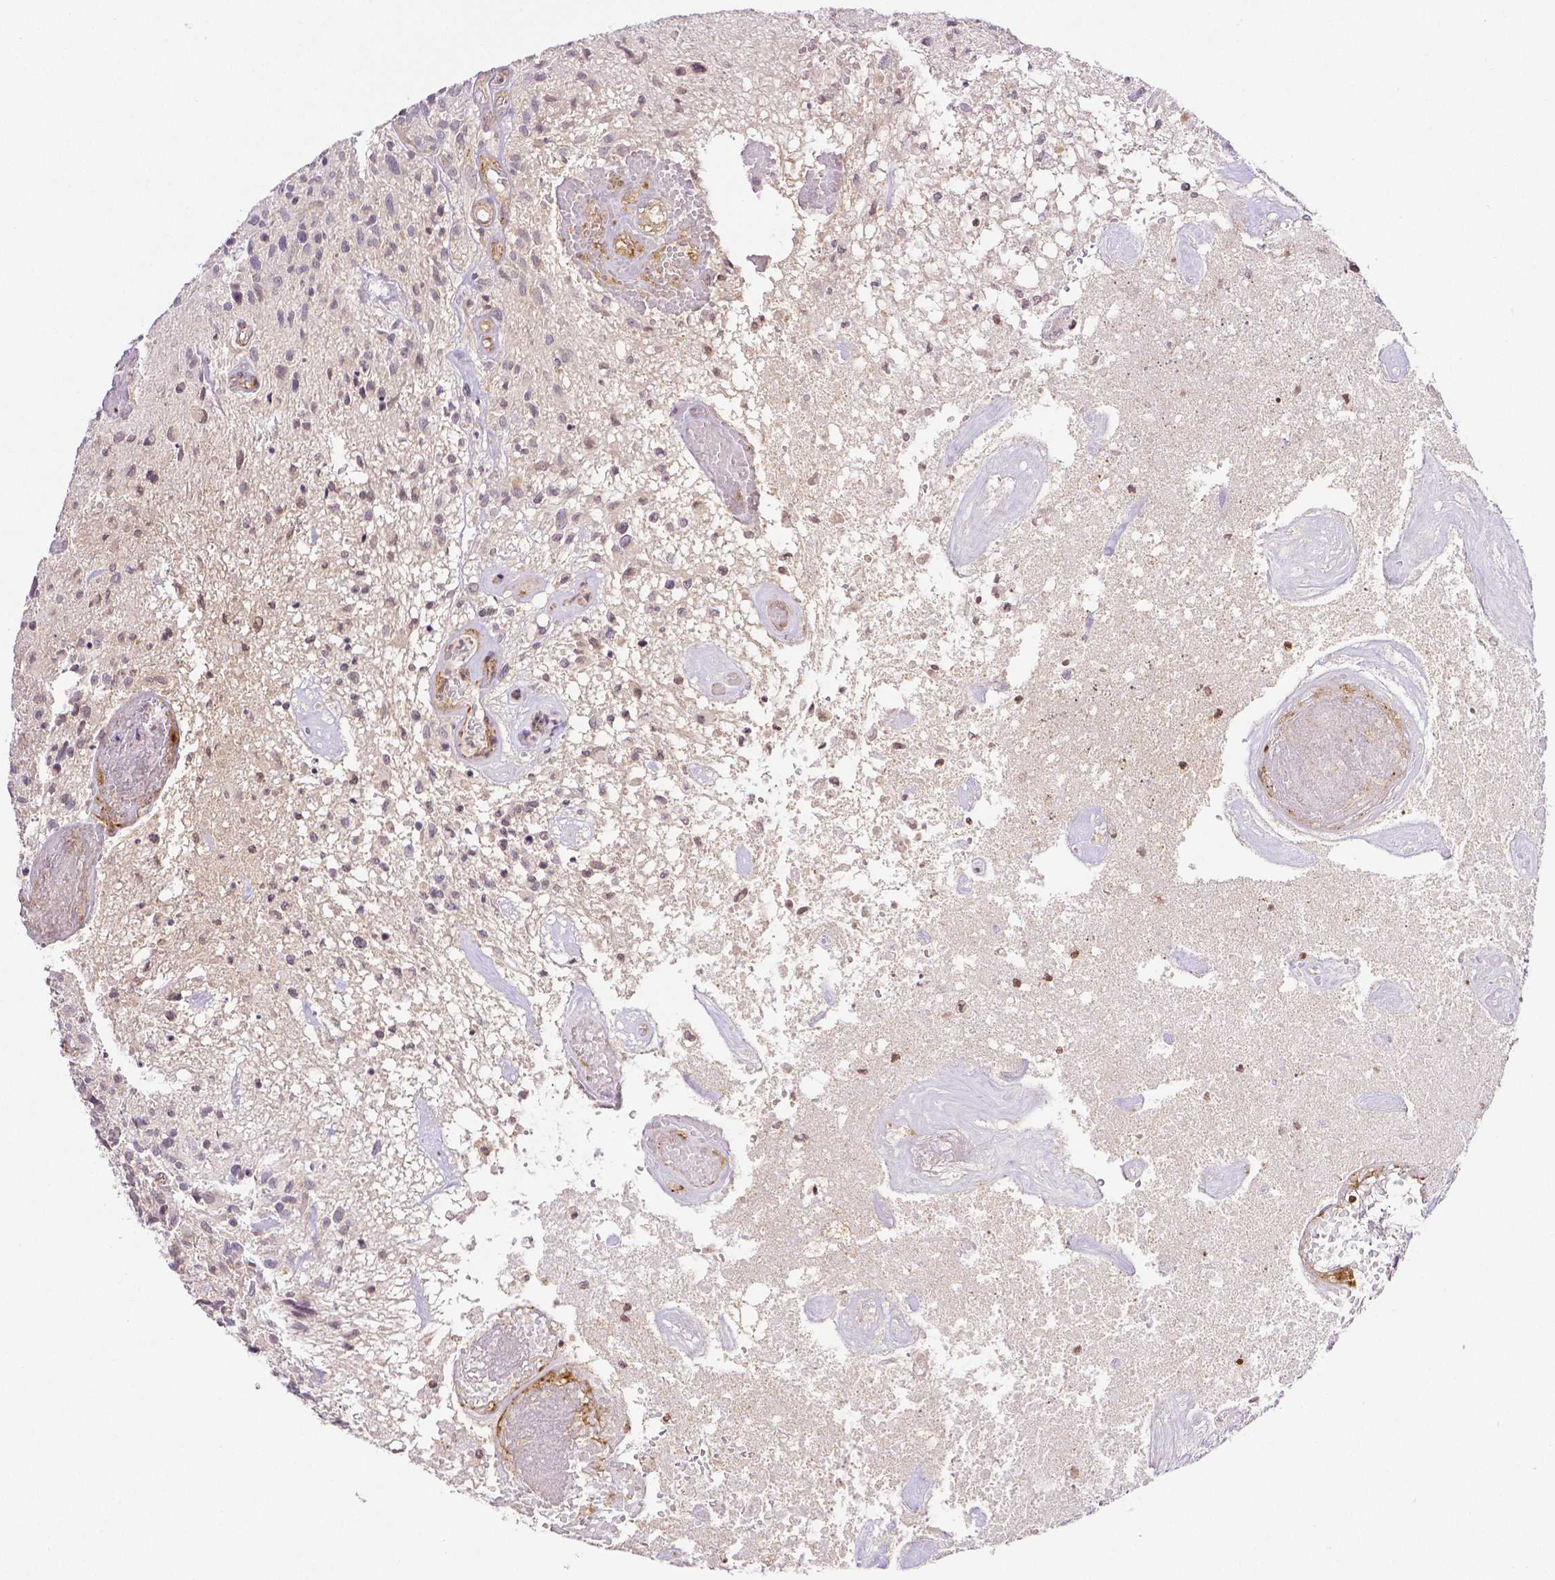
{"staining": {"intensity": "negative", "quantity": "none", "location": "none"}, "tissue": "glioma", "cell_type": "Tumor cells", "image_type": "cancer", "snomed": [{"axis": "morphology", "description": "Glioma, malignant, High grade"}, {"axis": "topography", "description": "Brain"}], "caption": "A histopathology image of high-grade glioma (malignant) stained for a protein displays no brown staining in tumor cells.", "gene": "THY1", "patient": {"sex": "male", "age": 75}}